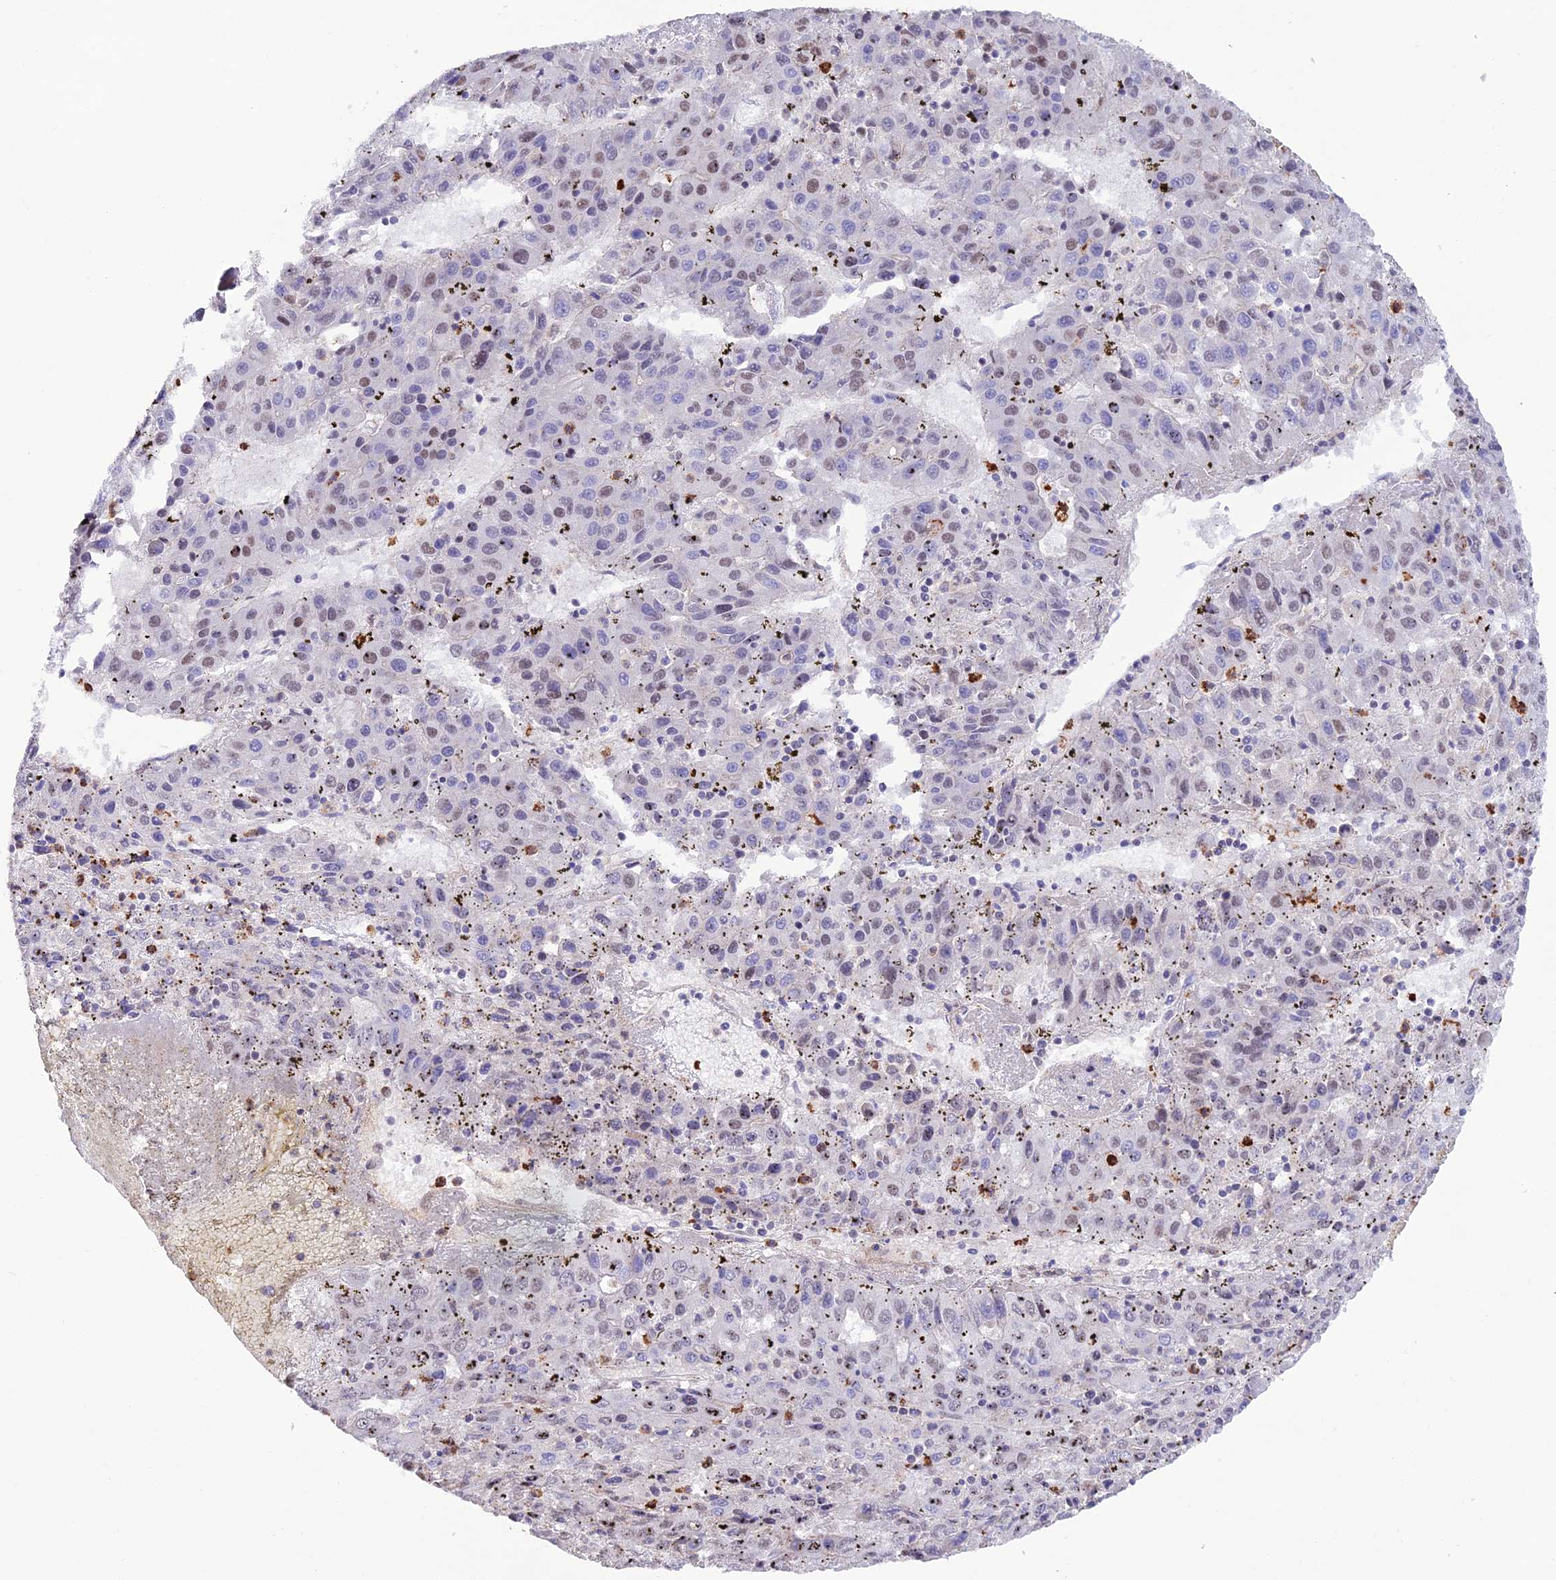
{"staining": {"intensity": "weak", "quantity": "25%-75%", "location": "nuclear"}, "tissue": "liver cancer", "cell_type": "Tumor cells", "image_type": "cancer", "snomed": [{"axis": "morphology", "description": "Carcinoma, Hepatocellular, NOS"}, {"axis": "topography", "description": "Liver"}], "caption": "The immunohistochemical stain highlights weak nuclear expression in tumor cells of hepatocellular carcinoma (liver) tissue.", "gene": "COL6A6", "patient": {"sex": "female", "age": 53}}